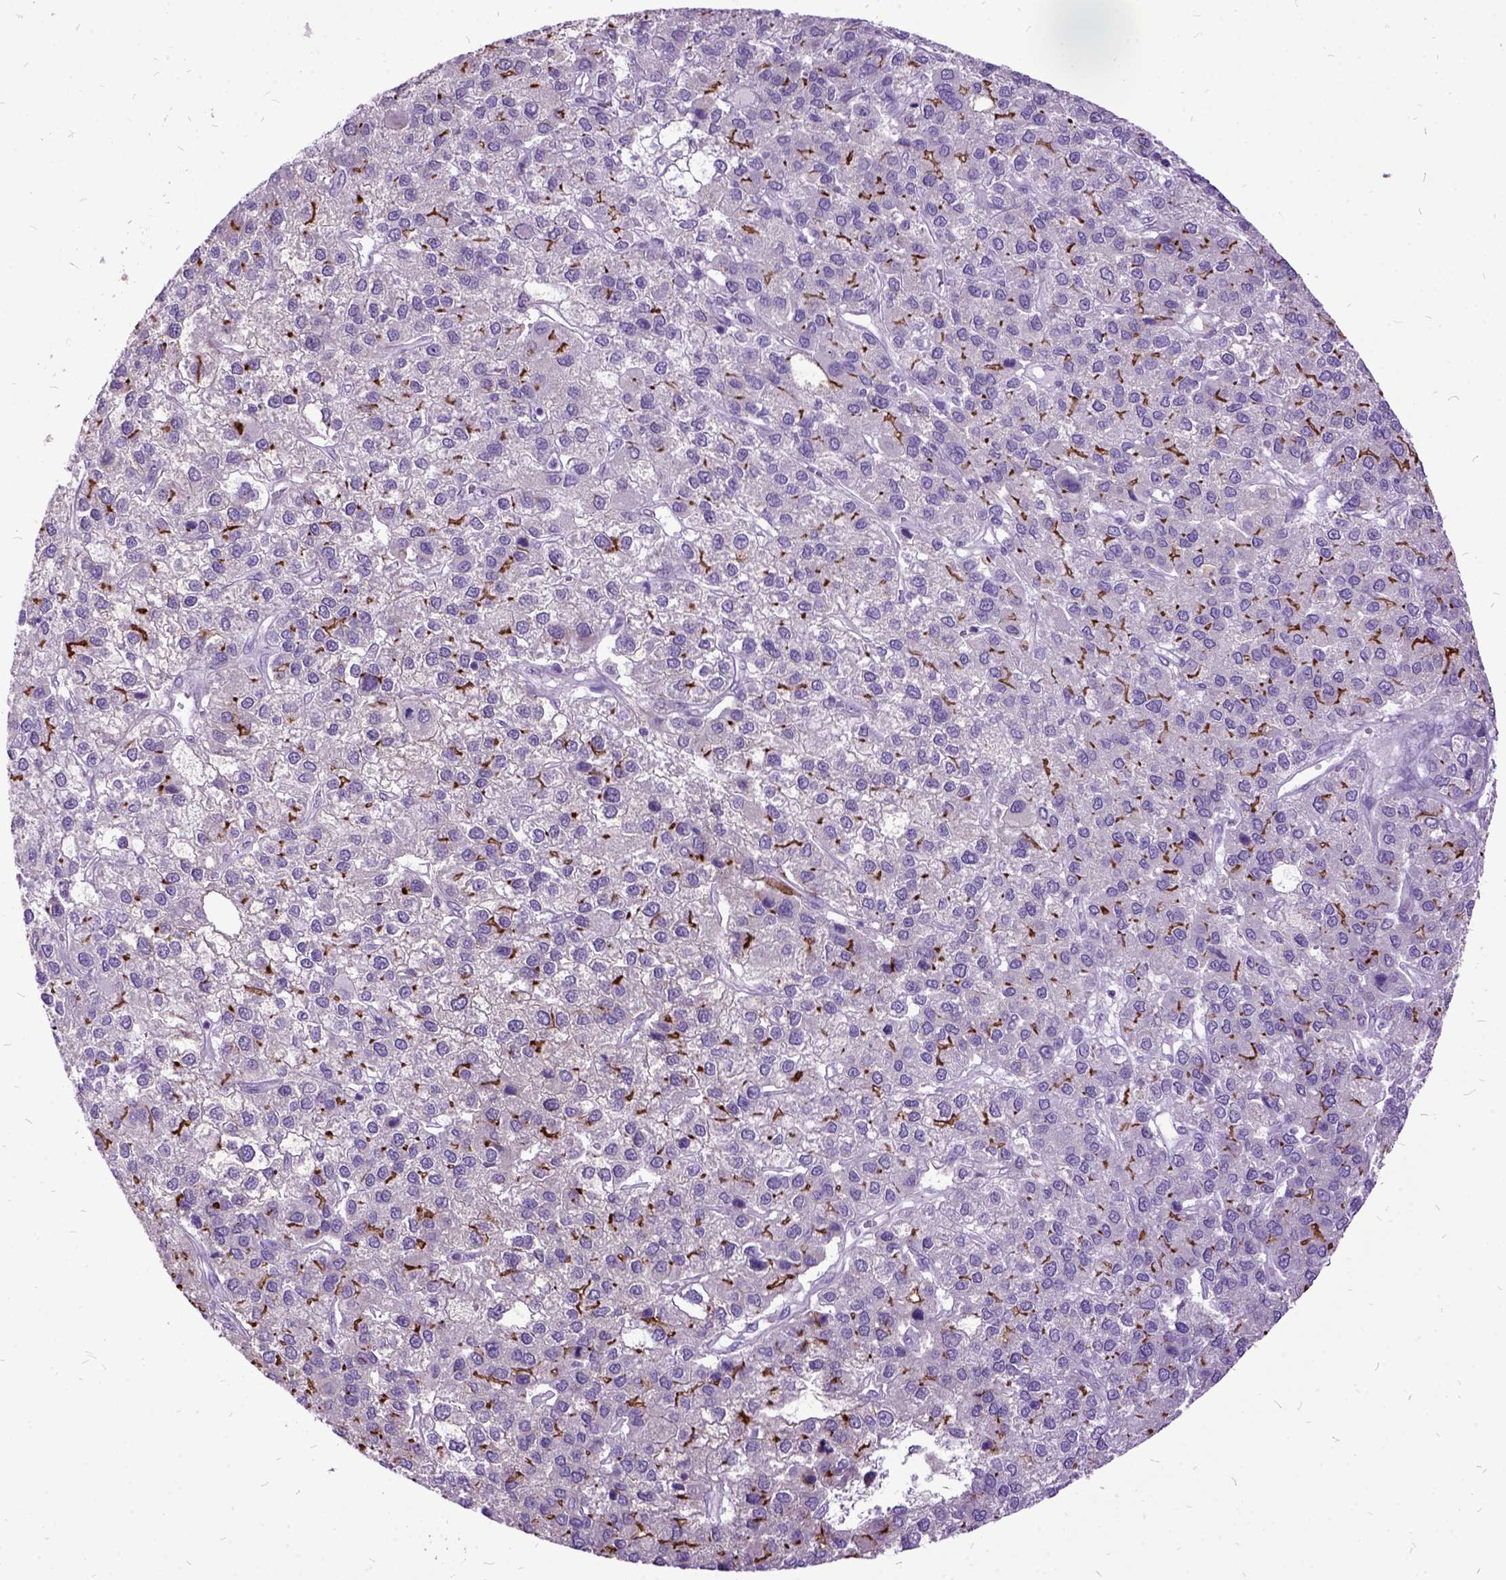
{"staining": {"intensity": "negative", "quantity": "none", "location": "none"}, "tissue": "liver cancer", "cell_type": "Tumor cells", "image_type": "cancer", "snomed": [{"axis": "morphology", "description": "Carcinoma, Hepatocellular, NOS"}, {"axis": "topography", "description": "Liver"}], "caption": "Immunohistochemical staining of human liver cancer (hepatocellular carcinoma) exhibits no significant positivity in tumor cells. (DAB (3,3'-diaminobenzidine) immunohistochemistry with hematoxylin counter stain).", "gene": "MME", "patient": {"sex": "female", "age": 41}}